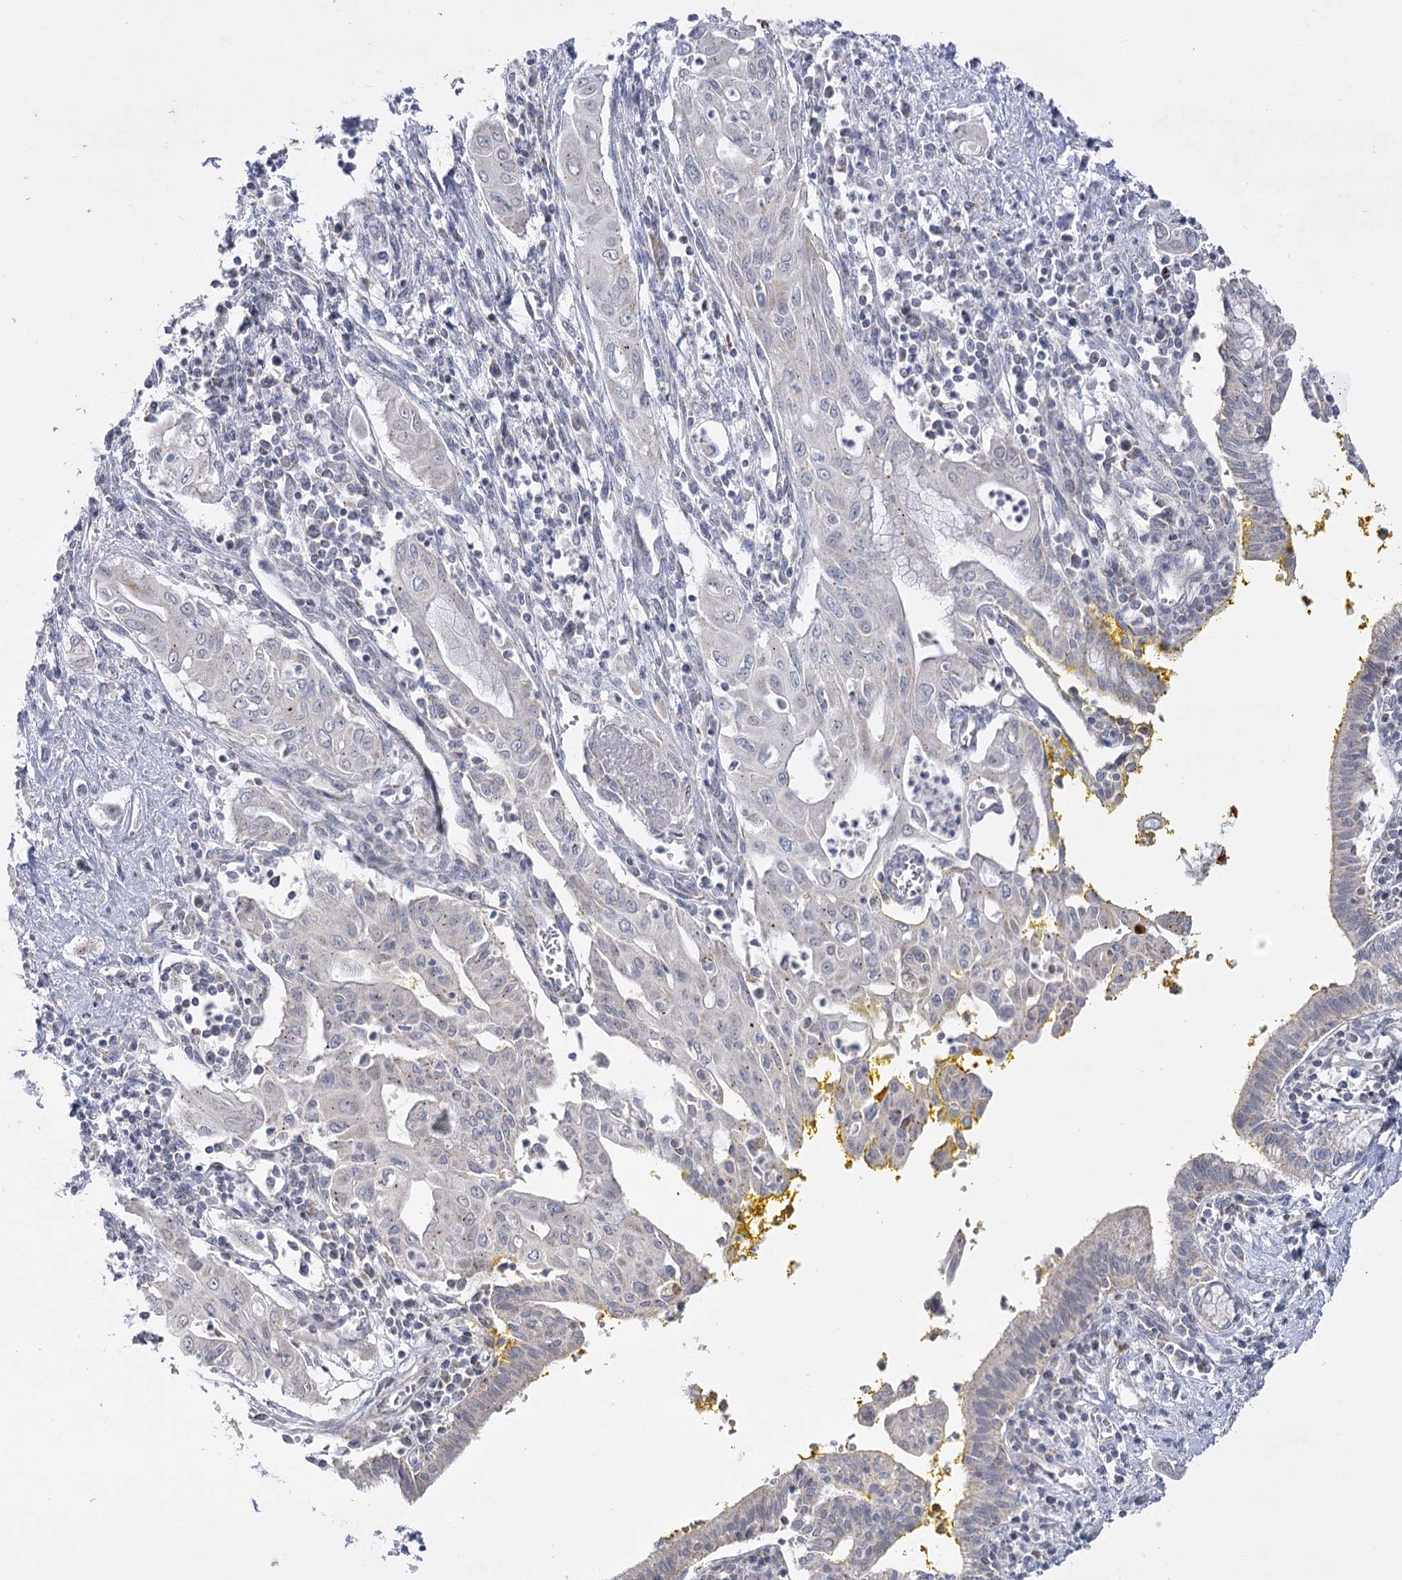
{"staining": {"intensity": "negative", "quantity": "none", "location": "none"}, "tissue": "pancreatic cancer", "cell_type": "Tumor cells", "image_type": "cancer", "snomed": [{"axis": "morphology", "description": "Adenocarcinoma, NOS"}, {"axis": "topography", "description": "Pancreas"}], "caption": "Pancreatic adenocarcinoma stained for a protein using immunohistochemistry (IHC) shows no positivity tumor cells.", "gene": "PDHB", "patient": {"sex": "male", "age": 58}}